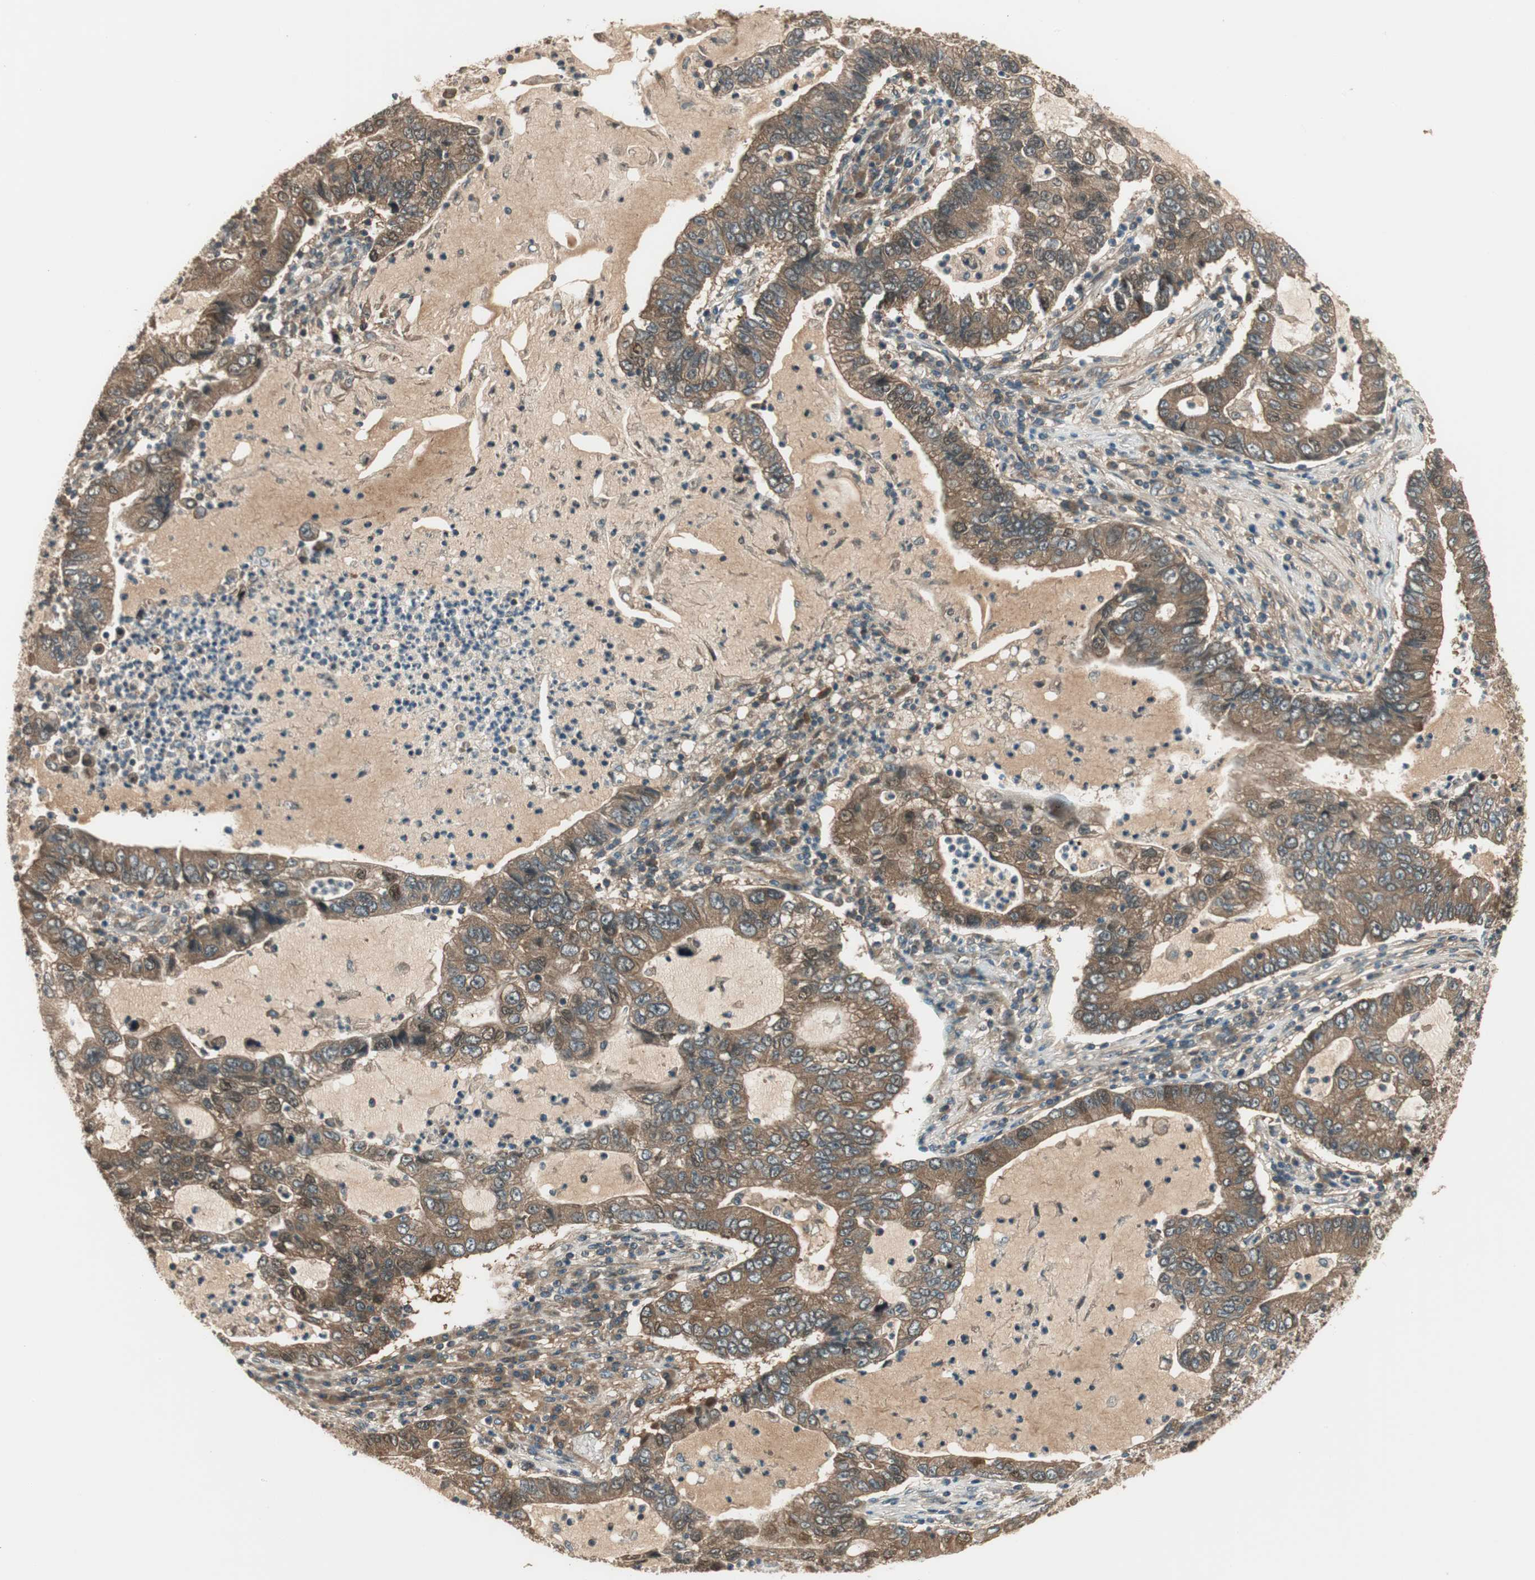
{"staining": {"intensity": "moderate", "quantity": ">75%", "location": "cytoplasmic/membranous"}, "tissue": "lung cancer", "cell_type": "Tumor cells", "image_type": "cancer", "snomed": [{"axis": "morphology", "description": "Adenocarcinoma, NOS"}, {"axis": "topography", "description": "Lung"}], "caption": "IHC image of human lung cancer stained for a protein (brown), which shows medium levels of moderate cytoplasmic/membranous expression in about >75% of tumor cells.", "gene": "PFDN5", "patient": {"sex": "female", "age": 51}}